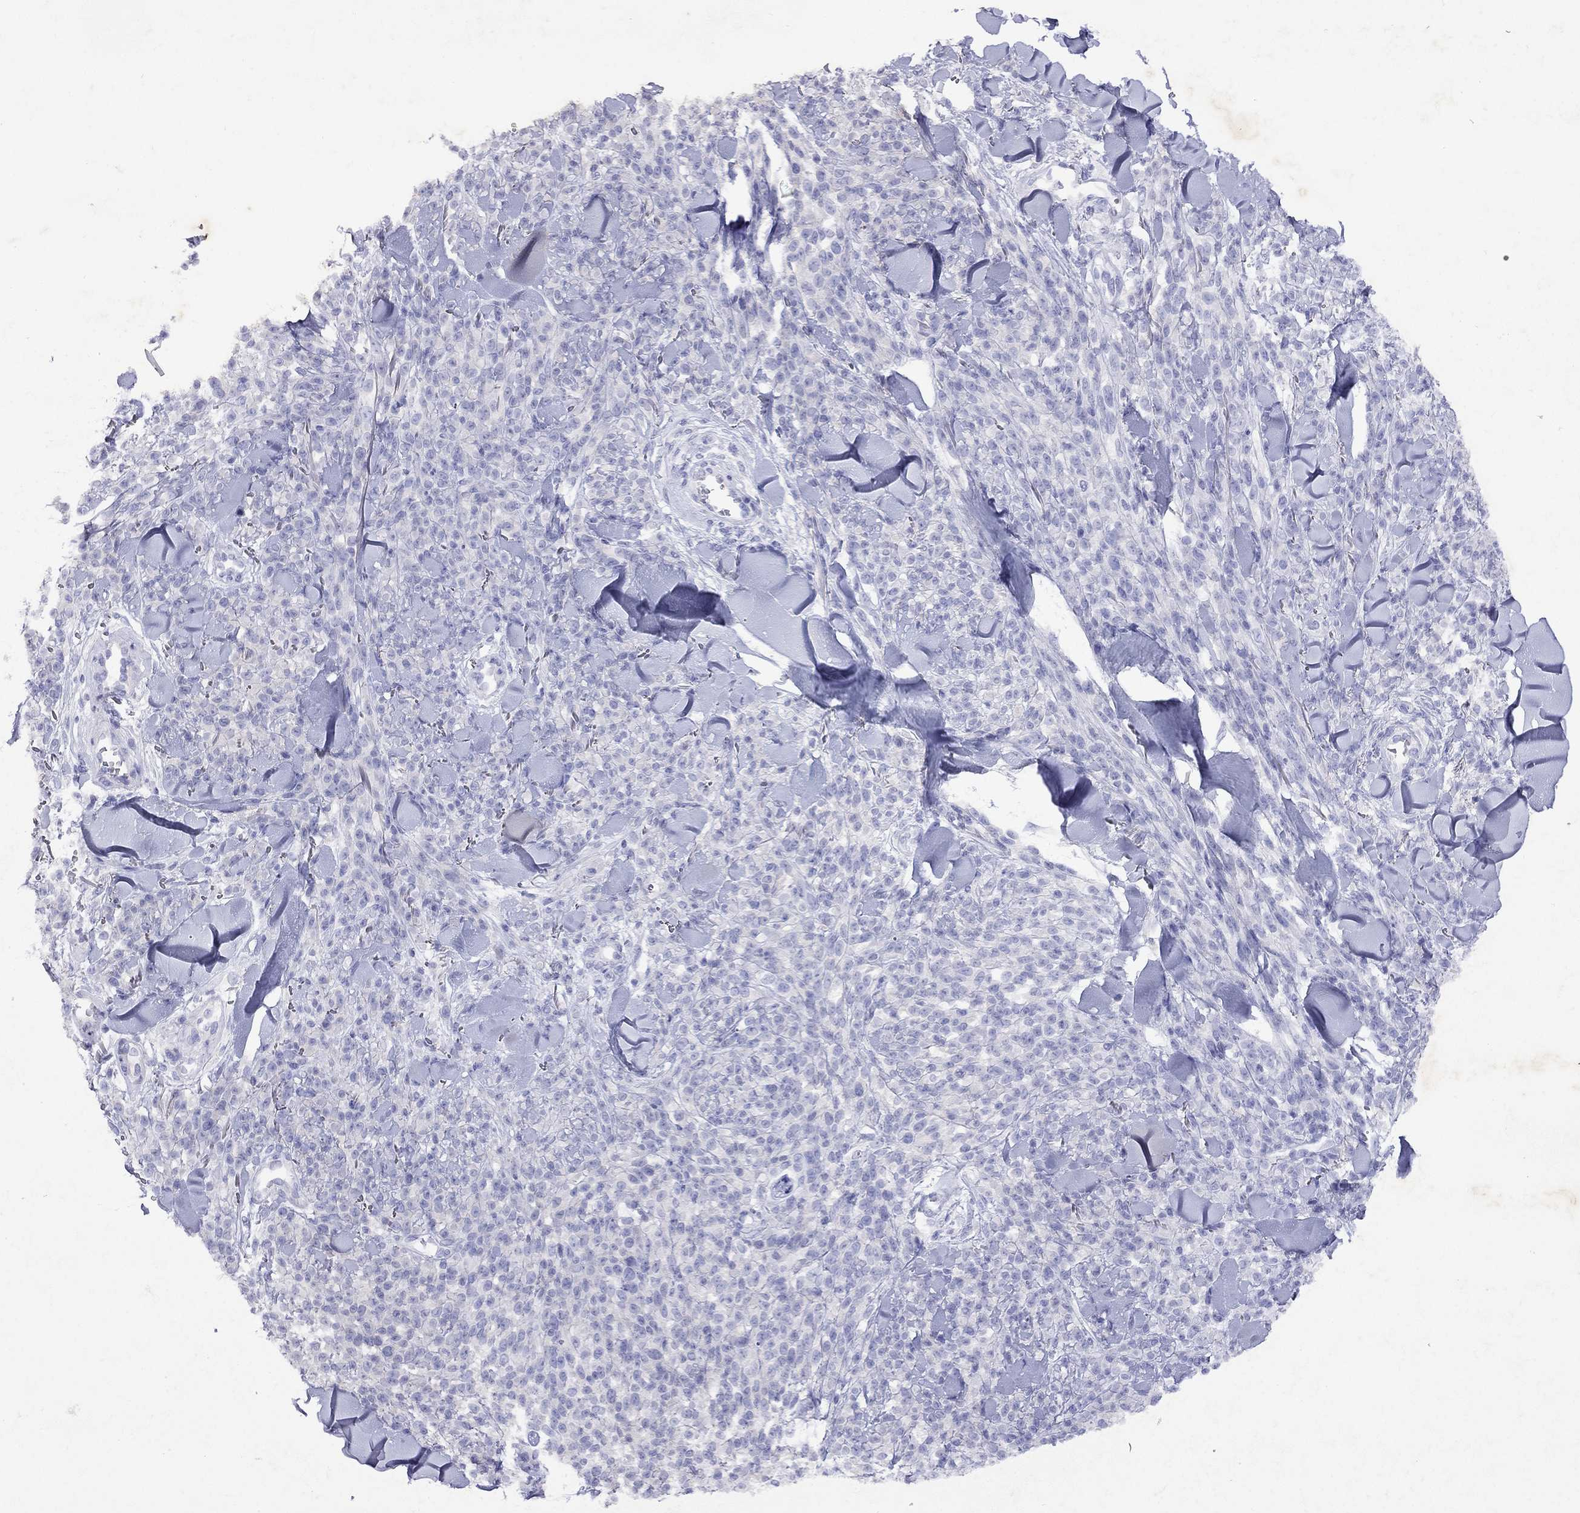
{"staining": {"intensity": "negative", "quantity": "none", "location": "none"}, "tissue": "melanoma", "cell_type": "Tumor cells", "image_type": "cancer", "snomed": [{"axis": "morphology", "description": "Malignant melanoma, NOS"}, {"axis": "topography", "description": "Skin"}, {"axis": "topography", "description": "Skin of trunk"}], "caption": "This is a micrograph of IHC staining of malignant melanoma, which shows no expression in tumor cells.", "gene": "GNAT3", "patient": {"sex": "male", "age": 74}}